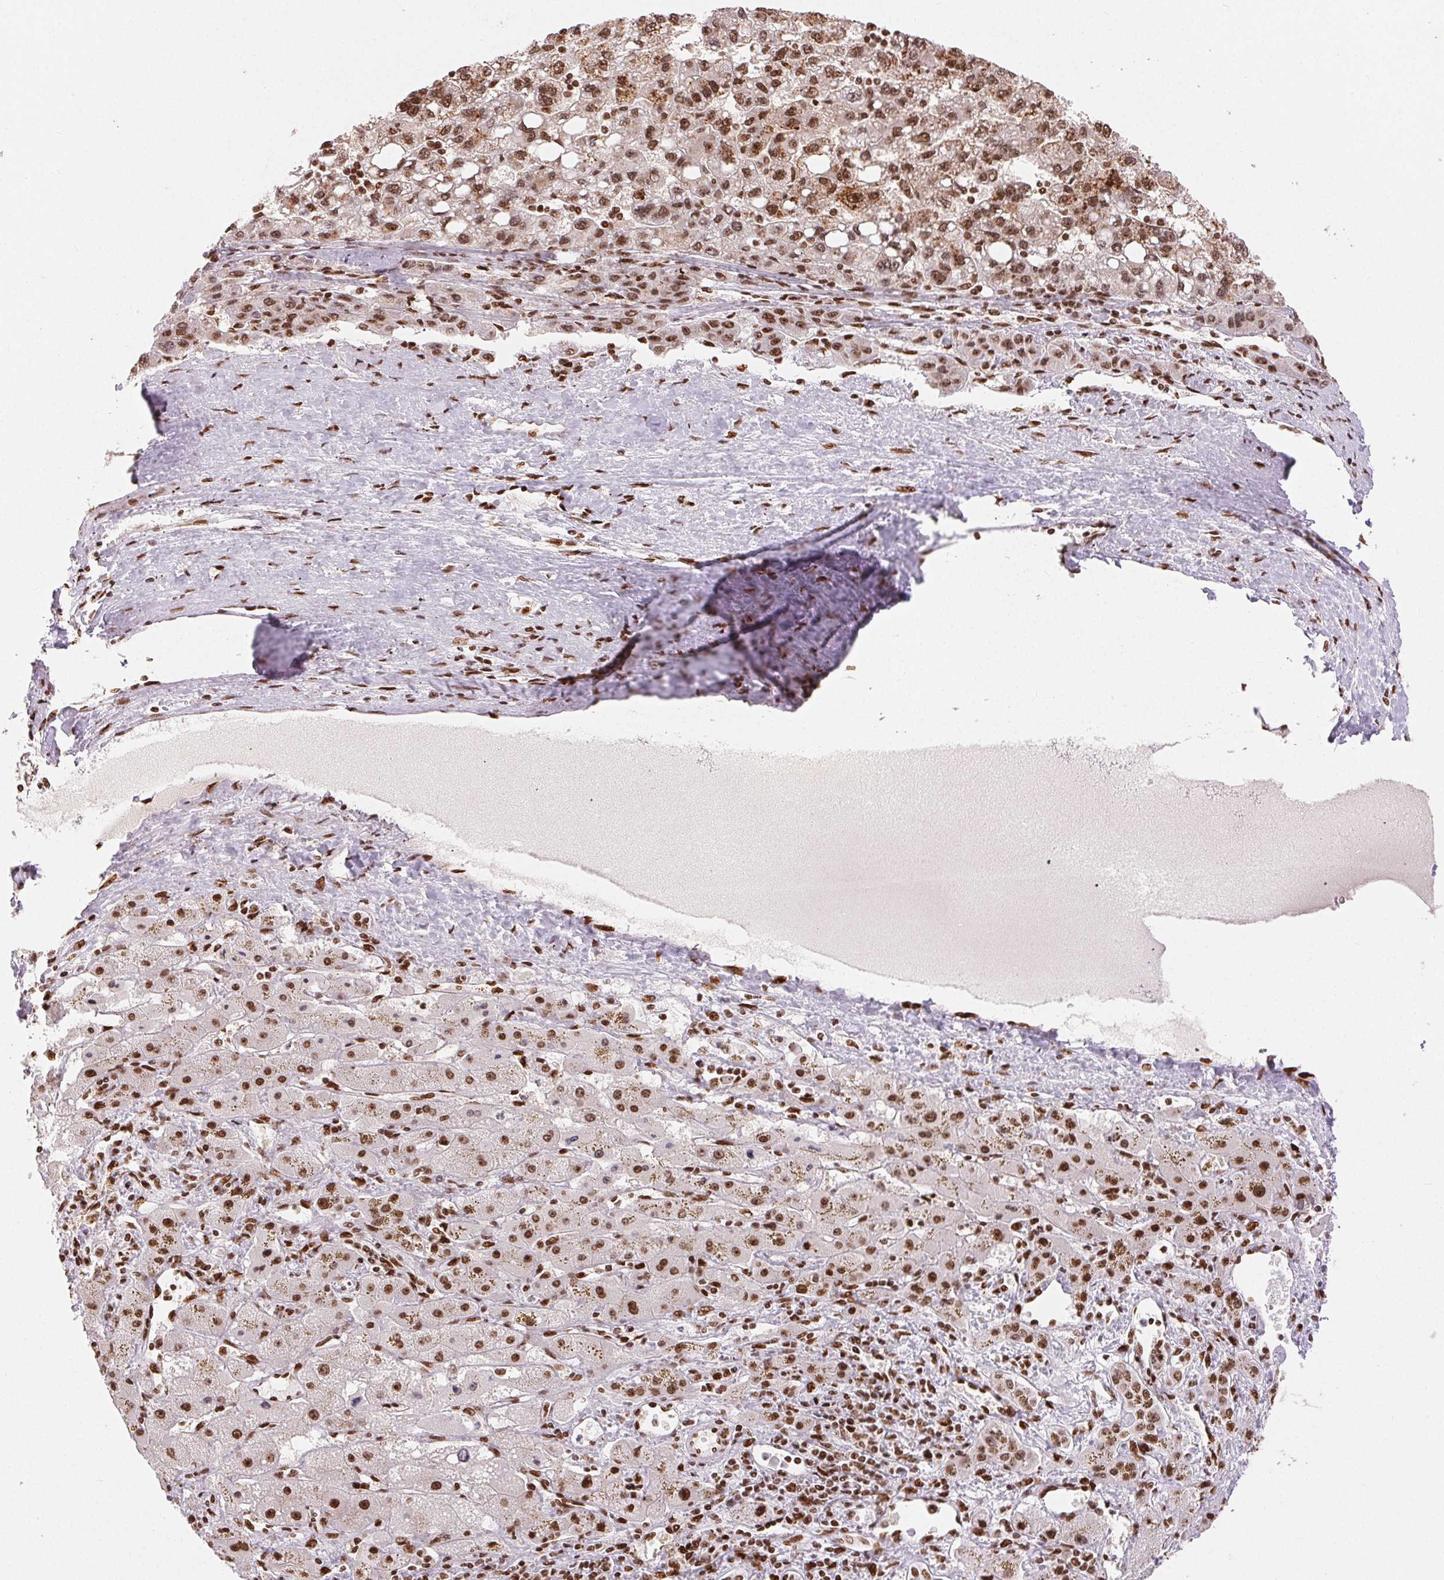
{"staining": {"intensity": "moderate", "quantity": ">75%", "location": "nuclear"}, "tissue": "liver cancer", "cell_type": "Tumor cells", "image_type": "cancer", "snomed": [{"axis": "morphology", "description": "Carcinoma, Hepatocellular, NOS"}, {"axis": "topography", "description": "Liver"}], "caption": "High-magnification brightfield microscopy of liver hepatocellular carcinoma stained with DAB (3,3'-diaminobenzidine) (brown) and counterstained with hematoxylin (blue). tumor cells exhibit moderate nuclear expression is appreciated in approximately>75% of cells.", "gene": "ZNF80", "patient": {"sex": "female", "age": 82}}